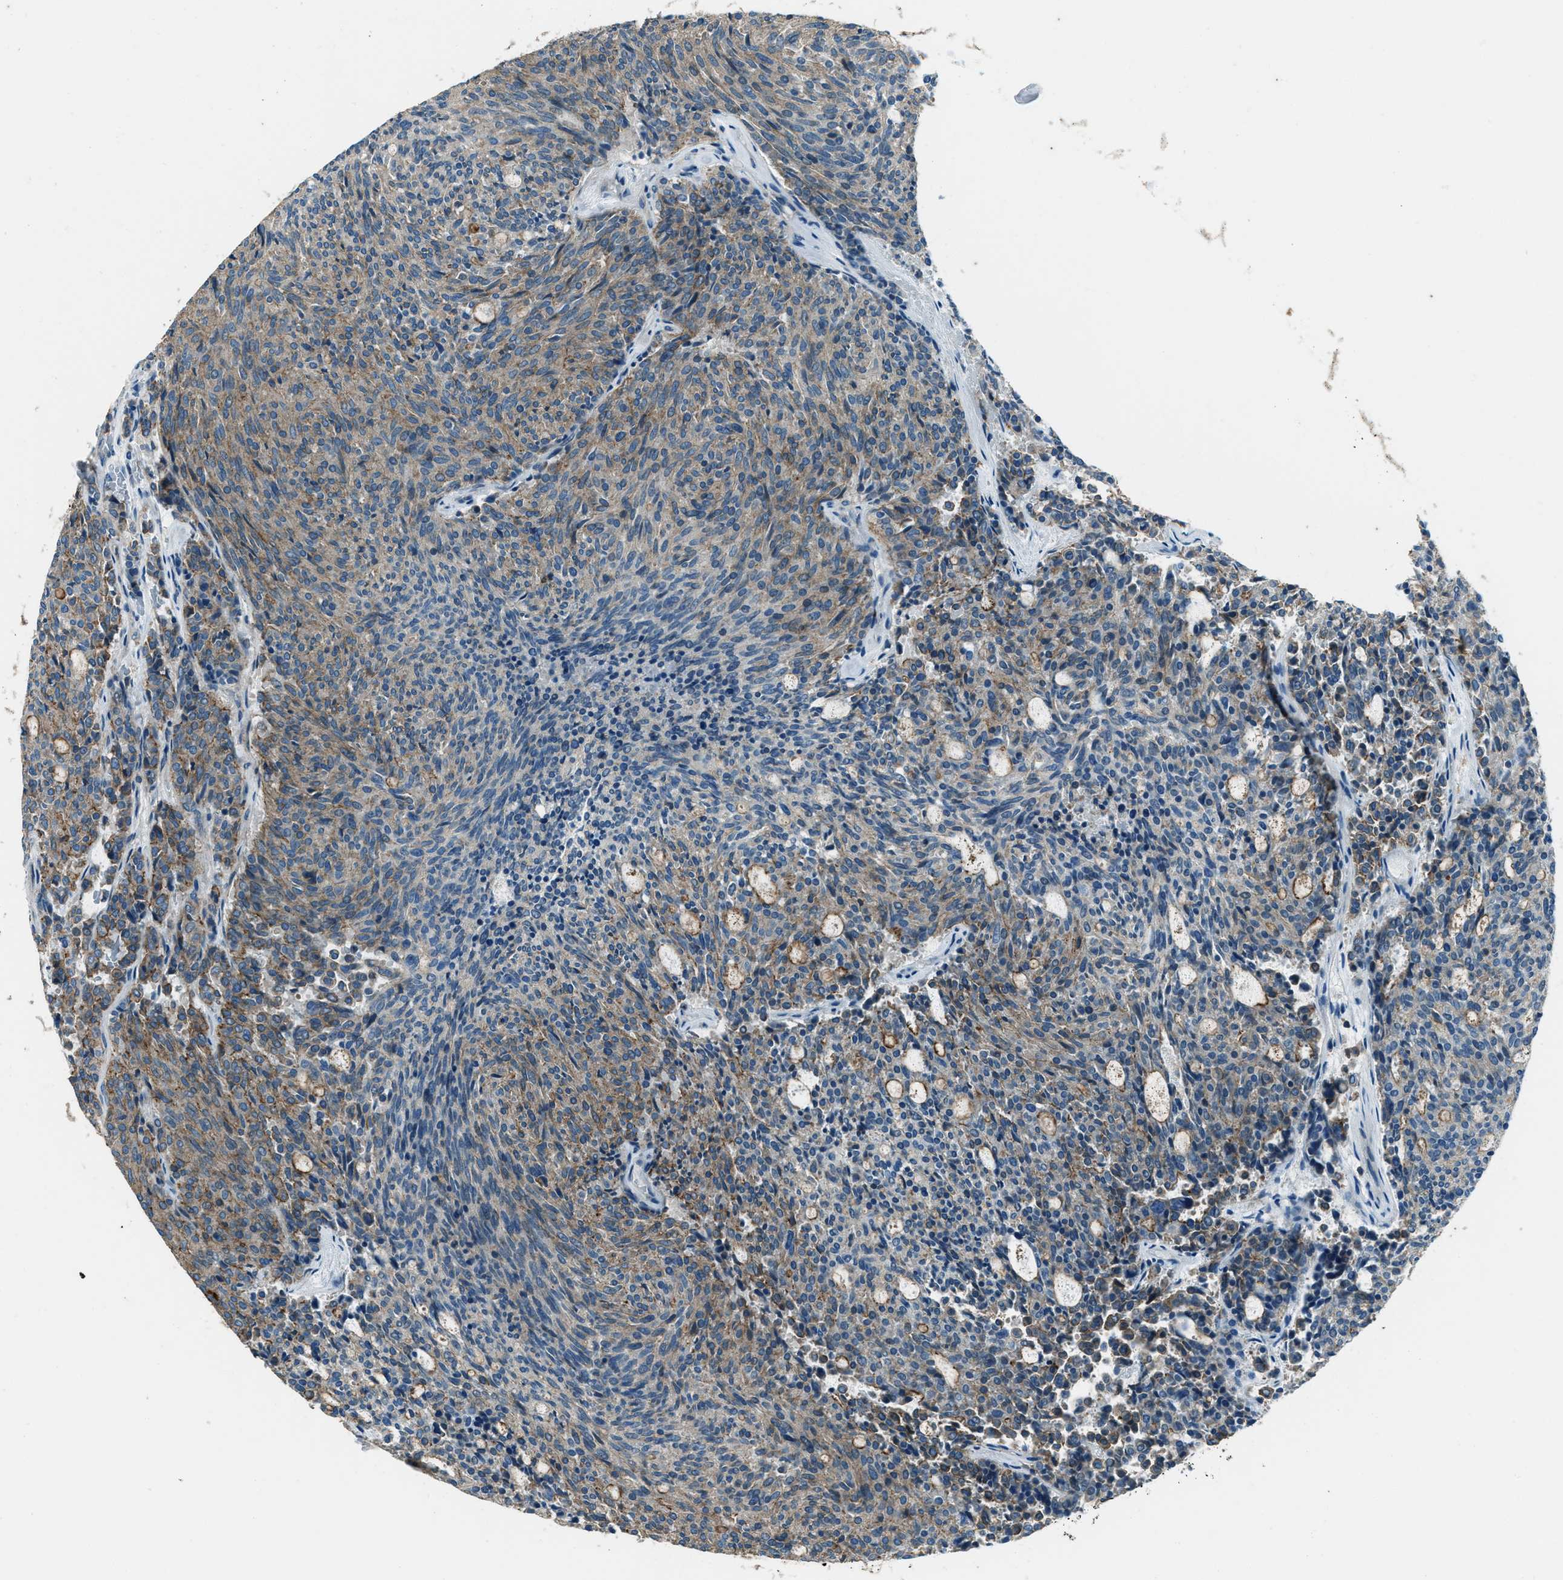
{"staining": {"intensity": "moderate", "quantity": "25%-75%", "location": "cytoplasmic/membranous"}, "tissue": "carcinoid", "cell_type": "Tumor cells", "image_type": "cancer", "snomed": [{"axis": "morphology", "description": "Carcinoid, malignant, NOS"}, {"axis": "topography", "description": "Pancreas"}], "caption": "DAB immunohistochemical staining of malignant carcinoid exhibits moderate cytoplasmic/membranous protein expression in approximately 25%-75% of tumor cells.", "gene": "SVIL", "patient": {"sex": "female", "age": 54}}